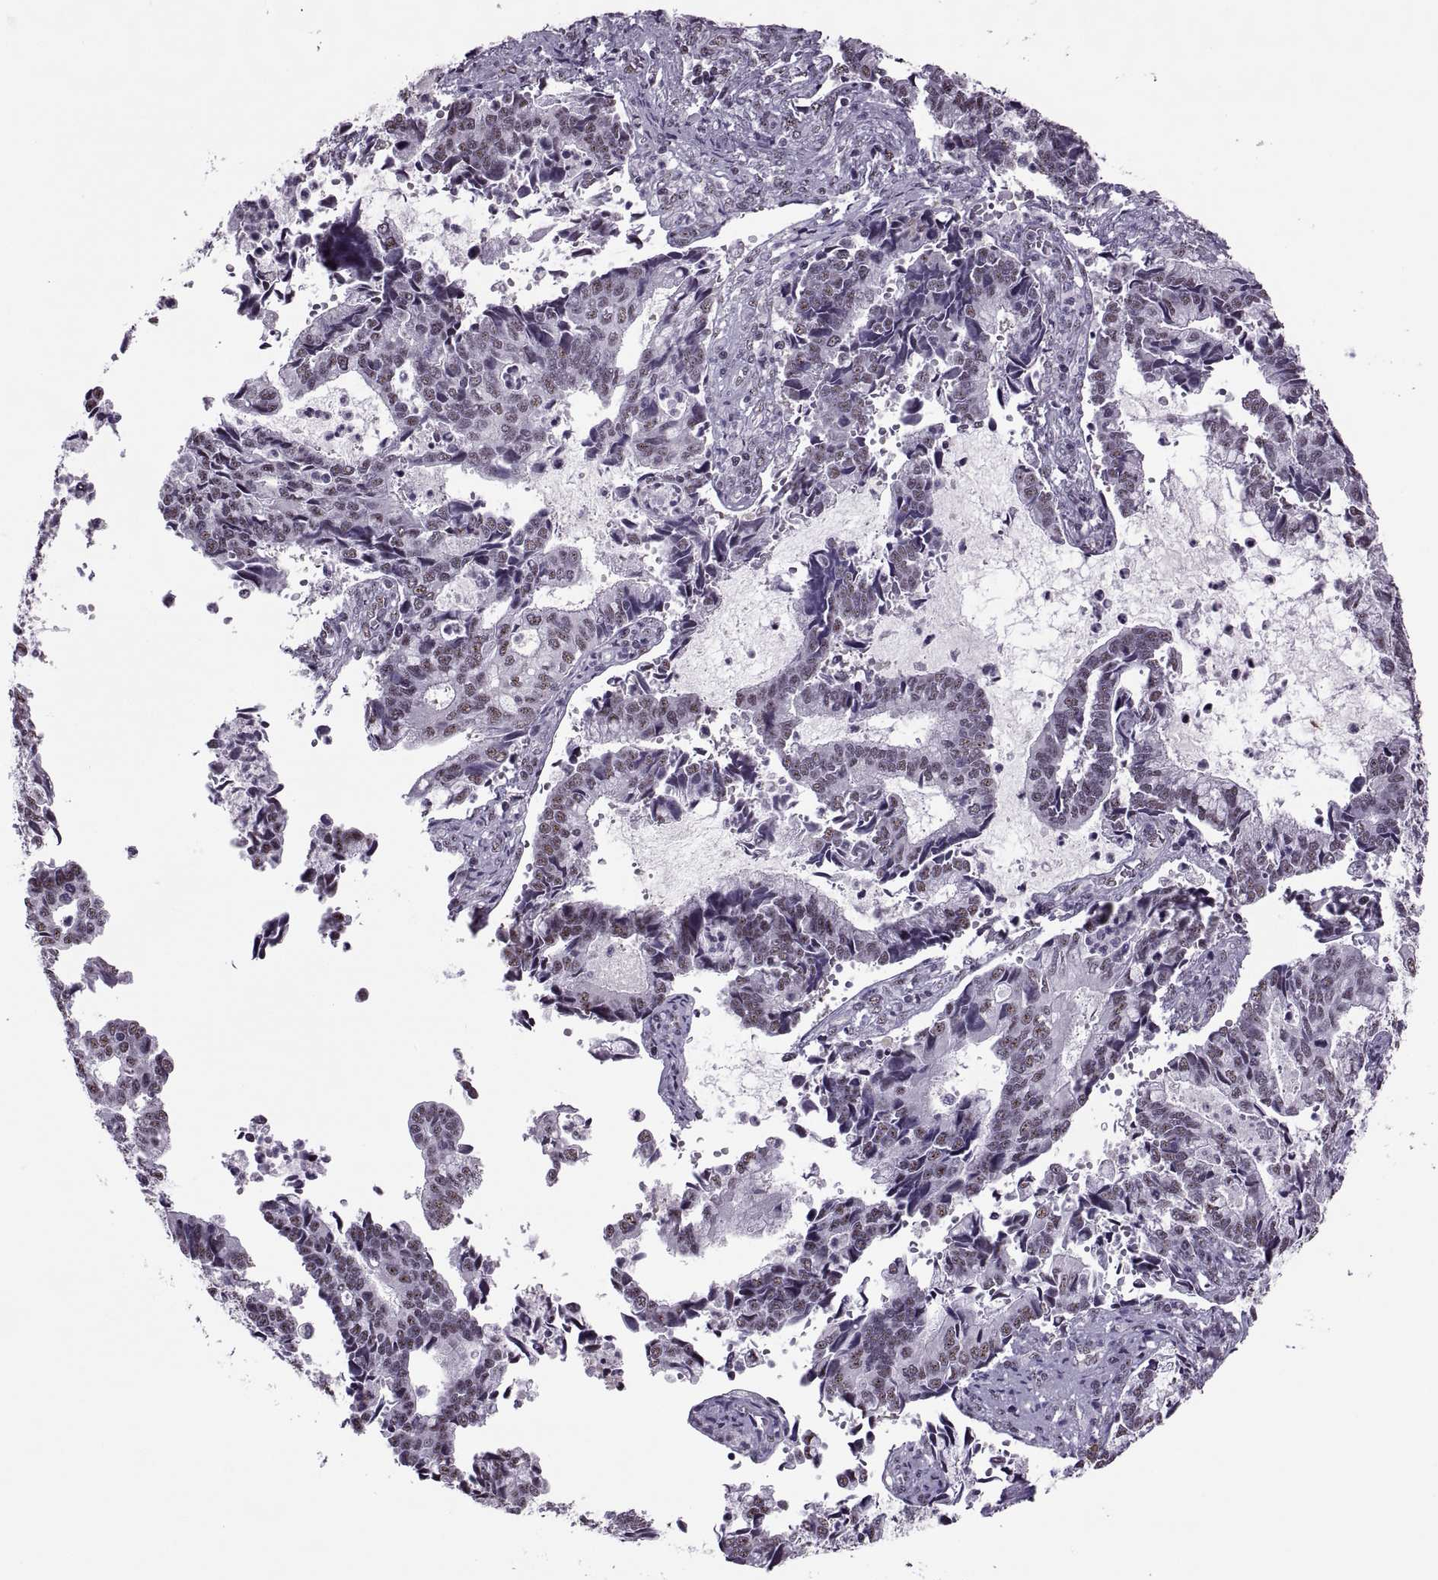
{"staining": {"intensity": "weak", "quantity": "25%-75%", "location": "nuclear"}, "tissue": "cervical cancer", "cell_type": "Tumor cells", "image_type": "cancer", "snomed": [{"axis": "morphology", "description": "Adenocarcinoma, NOS"}, {"axis": "topography", "description": "Cervix"}], "caption": "Immunohistochemical staining of cervical adenocarcinoma displays low levels of weak nuclear staining in approximately 25%-75% of tumor cells.", "gene": "MAGEA4", "patient": {"sex": "female", "age": 42}}